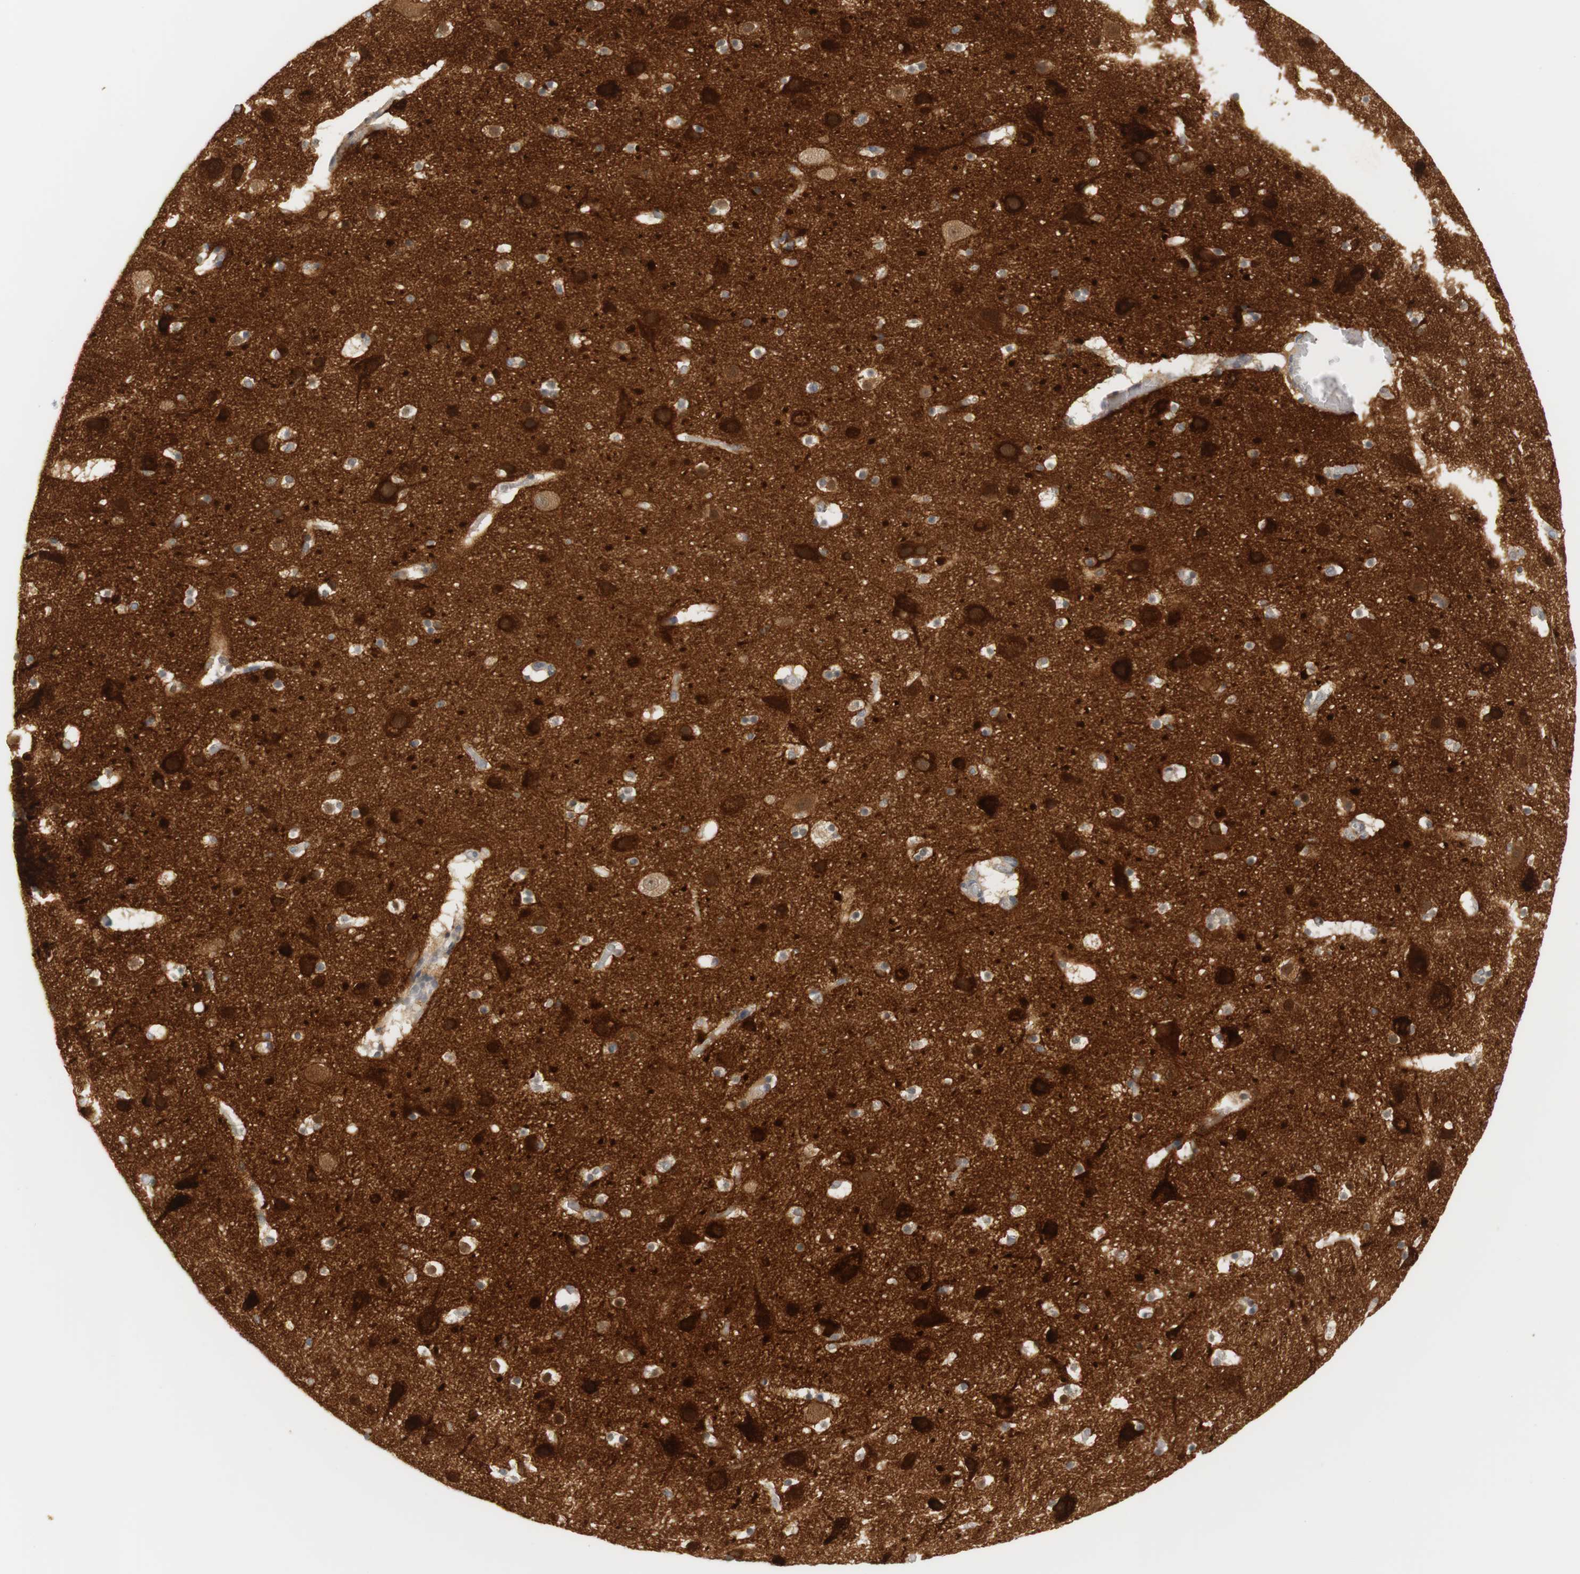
{"staining": {"intensity": "negative", "quantity": "none", "location": "none"}, "tissue": "cerebral cortex", "cell_type": "Endothelial cells", "image_type": "normal", "snomed": [{"axis": "morphology", "description": "Normal tissue, NOS"}, {"axis": "topography", "description": "Cerebral cortex"}], "caption": "Immunohistochemistry (IHC) of unremarkable cerebral cortex shows no staining in endothelial cells.", "gene": "RTN3", "patient": {"sex": "male", "age": 45}}